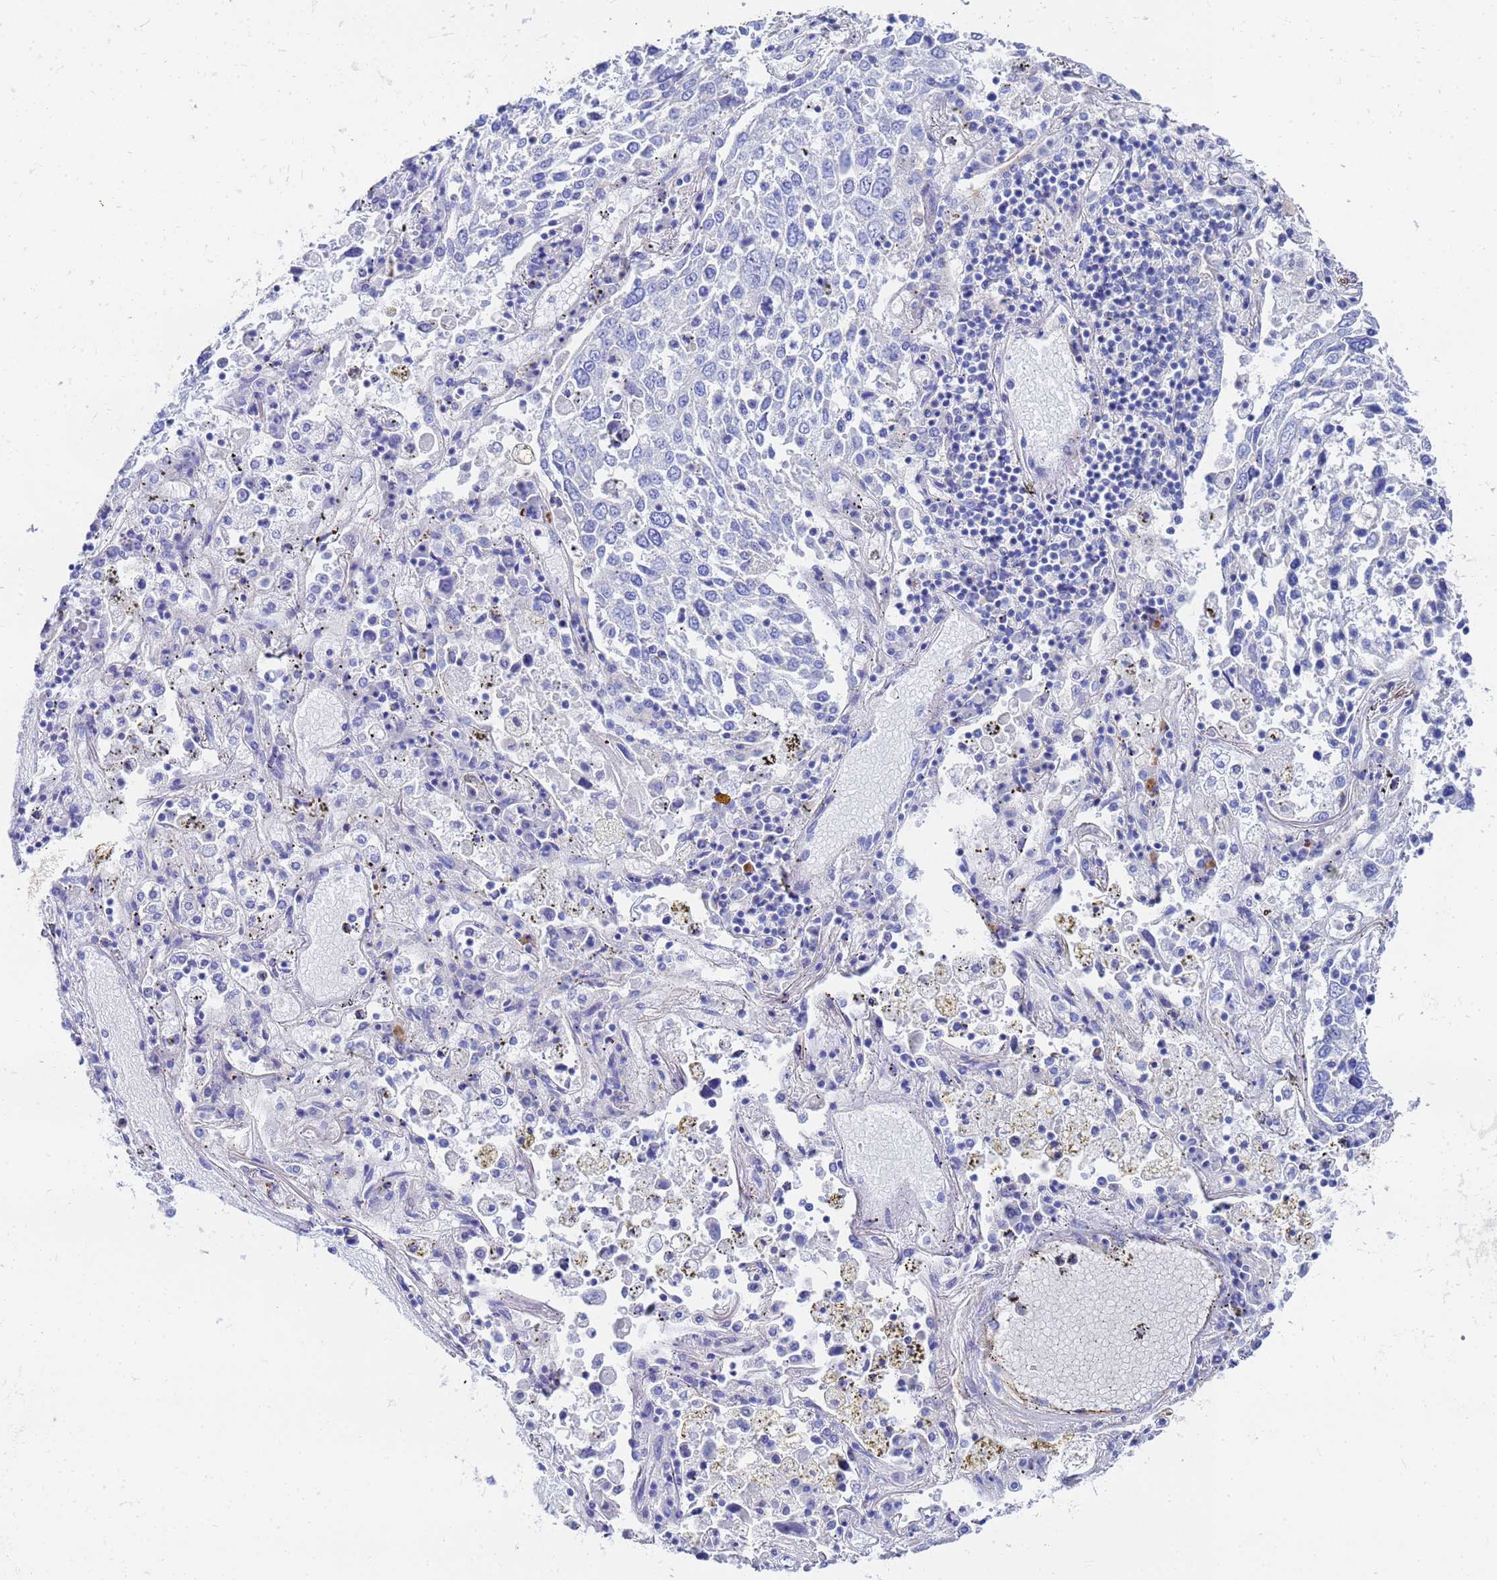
{"staining": {"intensity": "negative", "quantity": "none", "location": "none"}, "tissue": "lung cancer", "cell_type": "Tumor cells", "image_type": "cancer", "snomed": [{"axis": "morphology", "description": "Squamous cell carcinoma, NOS"}, {"axis": "topography", "description": "Lung"}], "caption": "Immunohistochemical staining of lung squamous cell carcinoma exhibits no significant expression in tumor cells.", "gene": "RAB39B", "patient": {"sex": "male", "age": 65}}